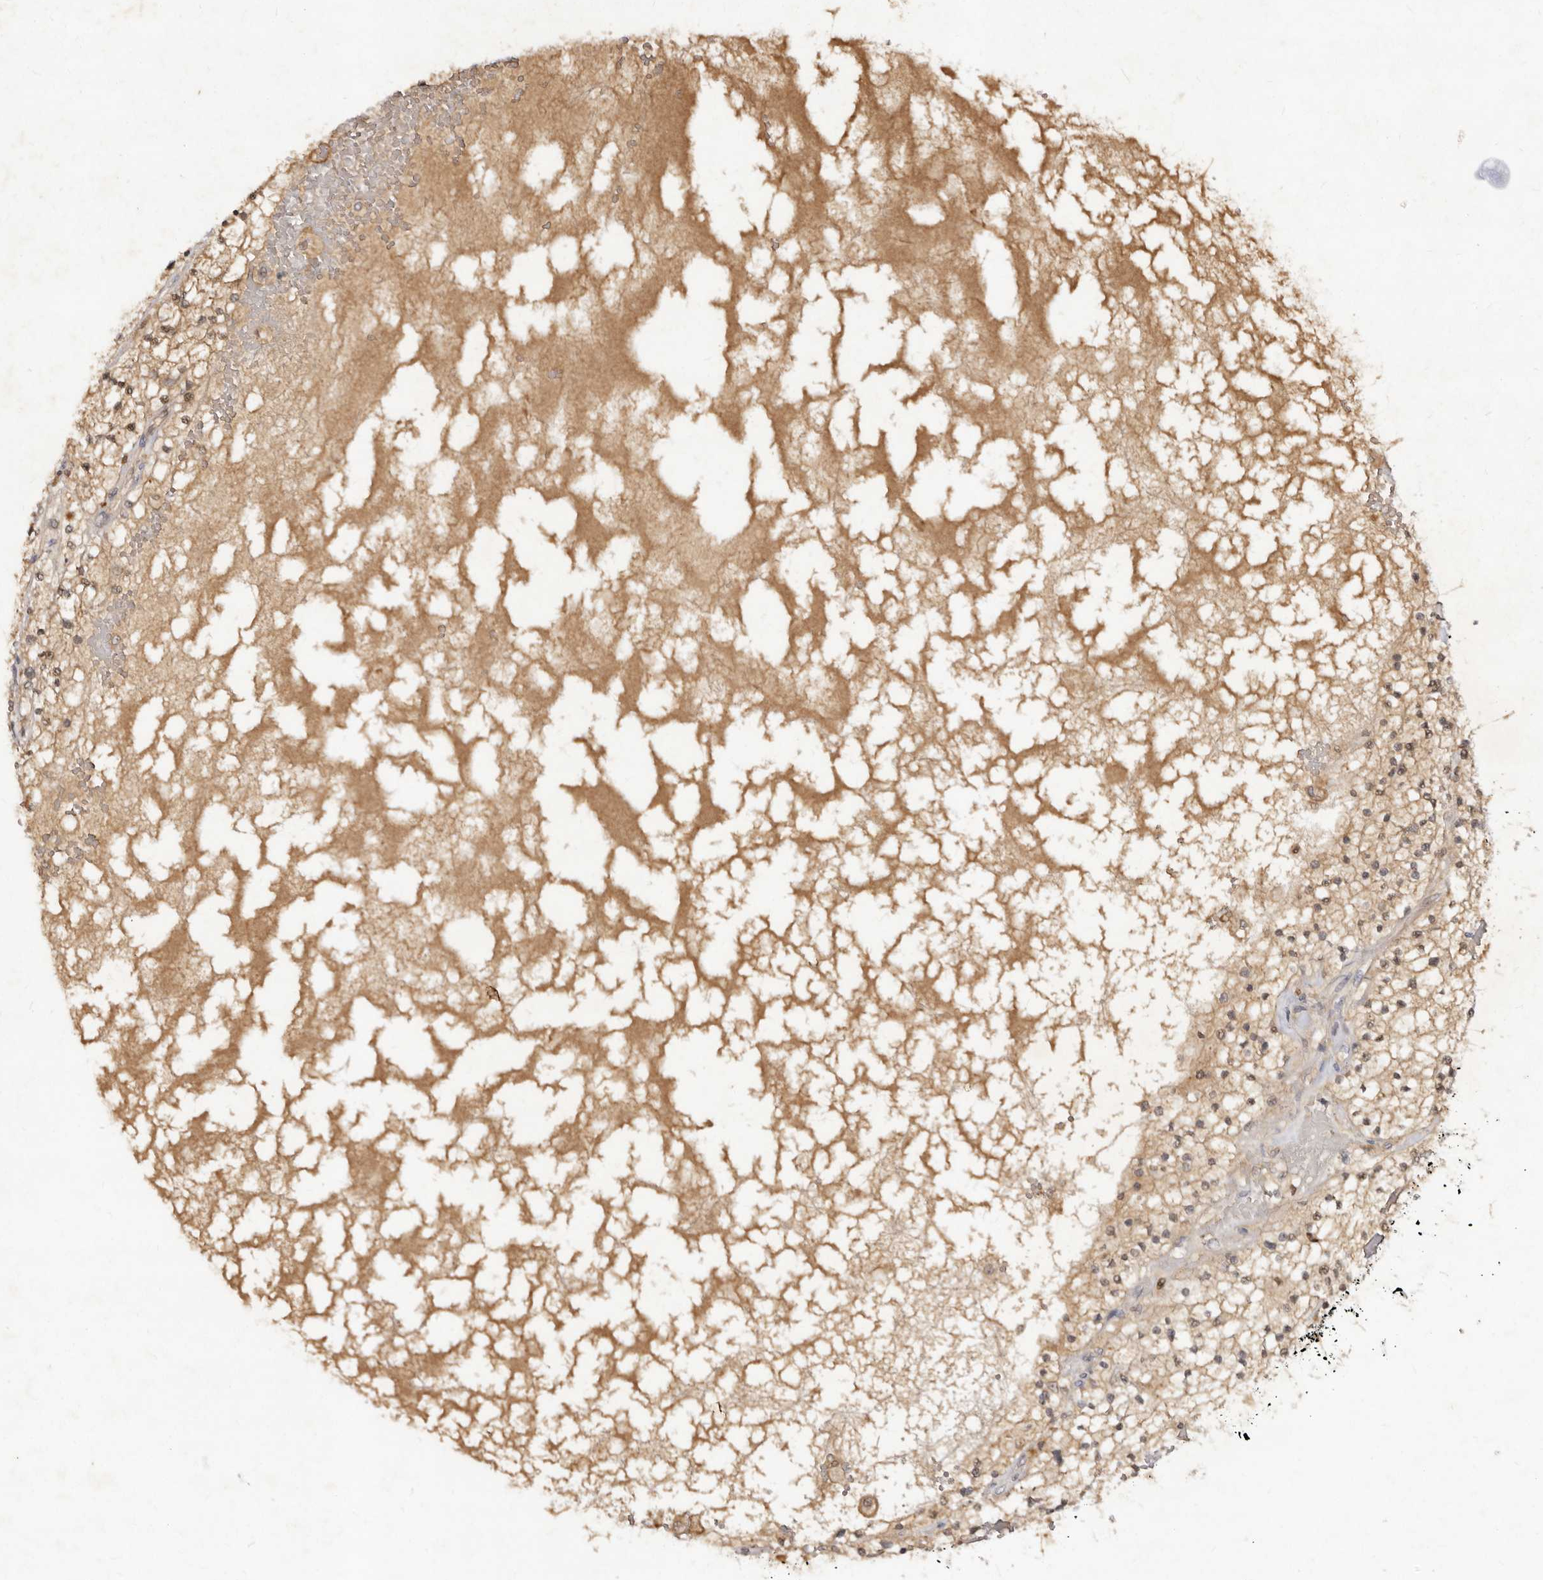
{"staining": {"intensity": "weak", "quantity": "25%-75%", "location": "cytoplasmic/membranous"}, "tissue": "renal cancer", "cell_type": "Tumor cells", "image_type": "cancer", "snomed": [{"axis": "morphology", "description": "Normal tissue, NOS"}, {"axis": "morphology", "description": "Adenocarcinoma, NOS"}, {"axis": "topography", "description": "Kidney"}], "caption": "High-magnification brightfield microscopy of renal cancer (adenocarcinoma) stained with DAB (brown) and counterstained with hematoxylin (blue). tumor cells exhibit weak cytoplasmic/membranous expression is present in approximately25%-75% of cells.", "gene": "LCORL", "patient": {"sex": "male", "age": 68}}